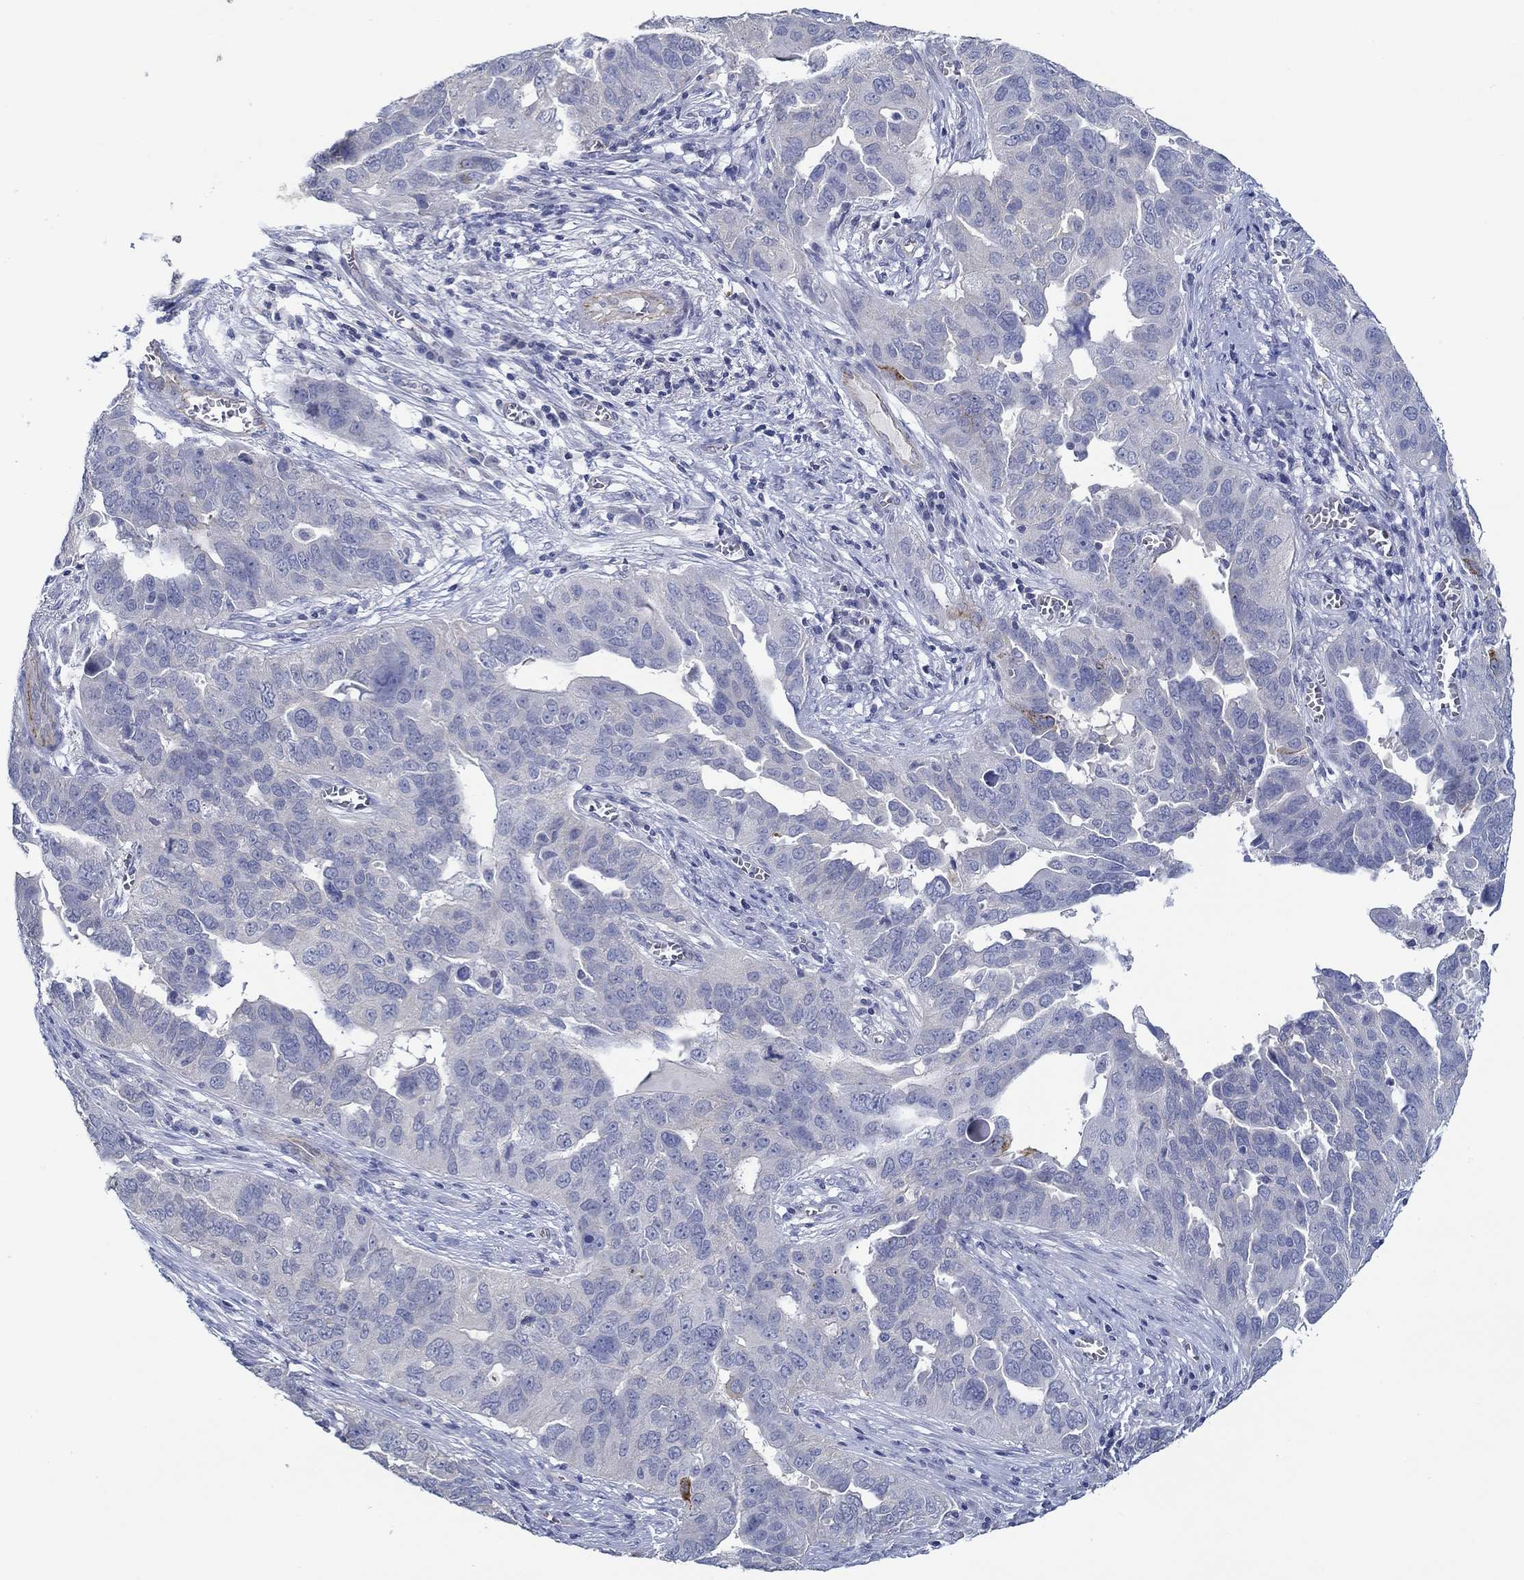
{"staining": {"intensity": "negative", "quantity": "none", "location": "none"}, "tissue": "ovarian cancer", "cell_type": "Tumor cells", "image_type": "cancer", "snomed": [{"axis": "morphology", "description": "Carcinoma, endometroid"}, {"axis": "topography", "description": "Soft tissue"}, {"axis": "topography", "description": "Ovary"}], "caption": "Immunohistochemistry (IHC) histopathology image of human ovarian cancer stained for a protein (brown), which reveals no staining in tumor cells. (Stains: DAB immunohistochemistry with hematoxylin counter stain, Microscopy: brightfield microscopy at high magnification).", "gene": "GJA5", "patient": {"sex": "female", "age": 52}}